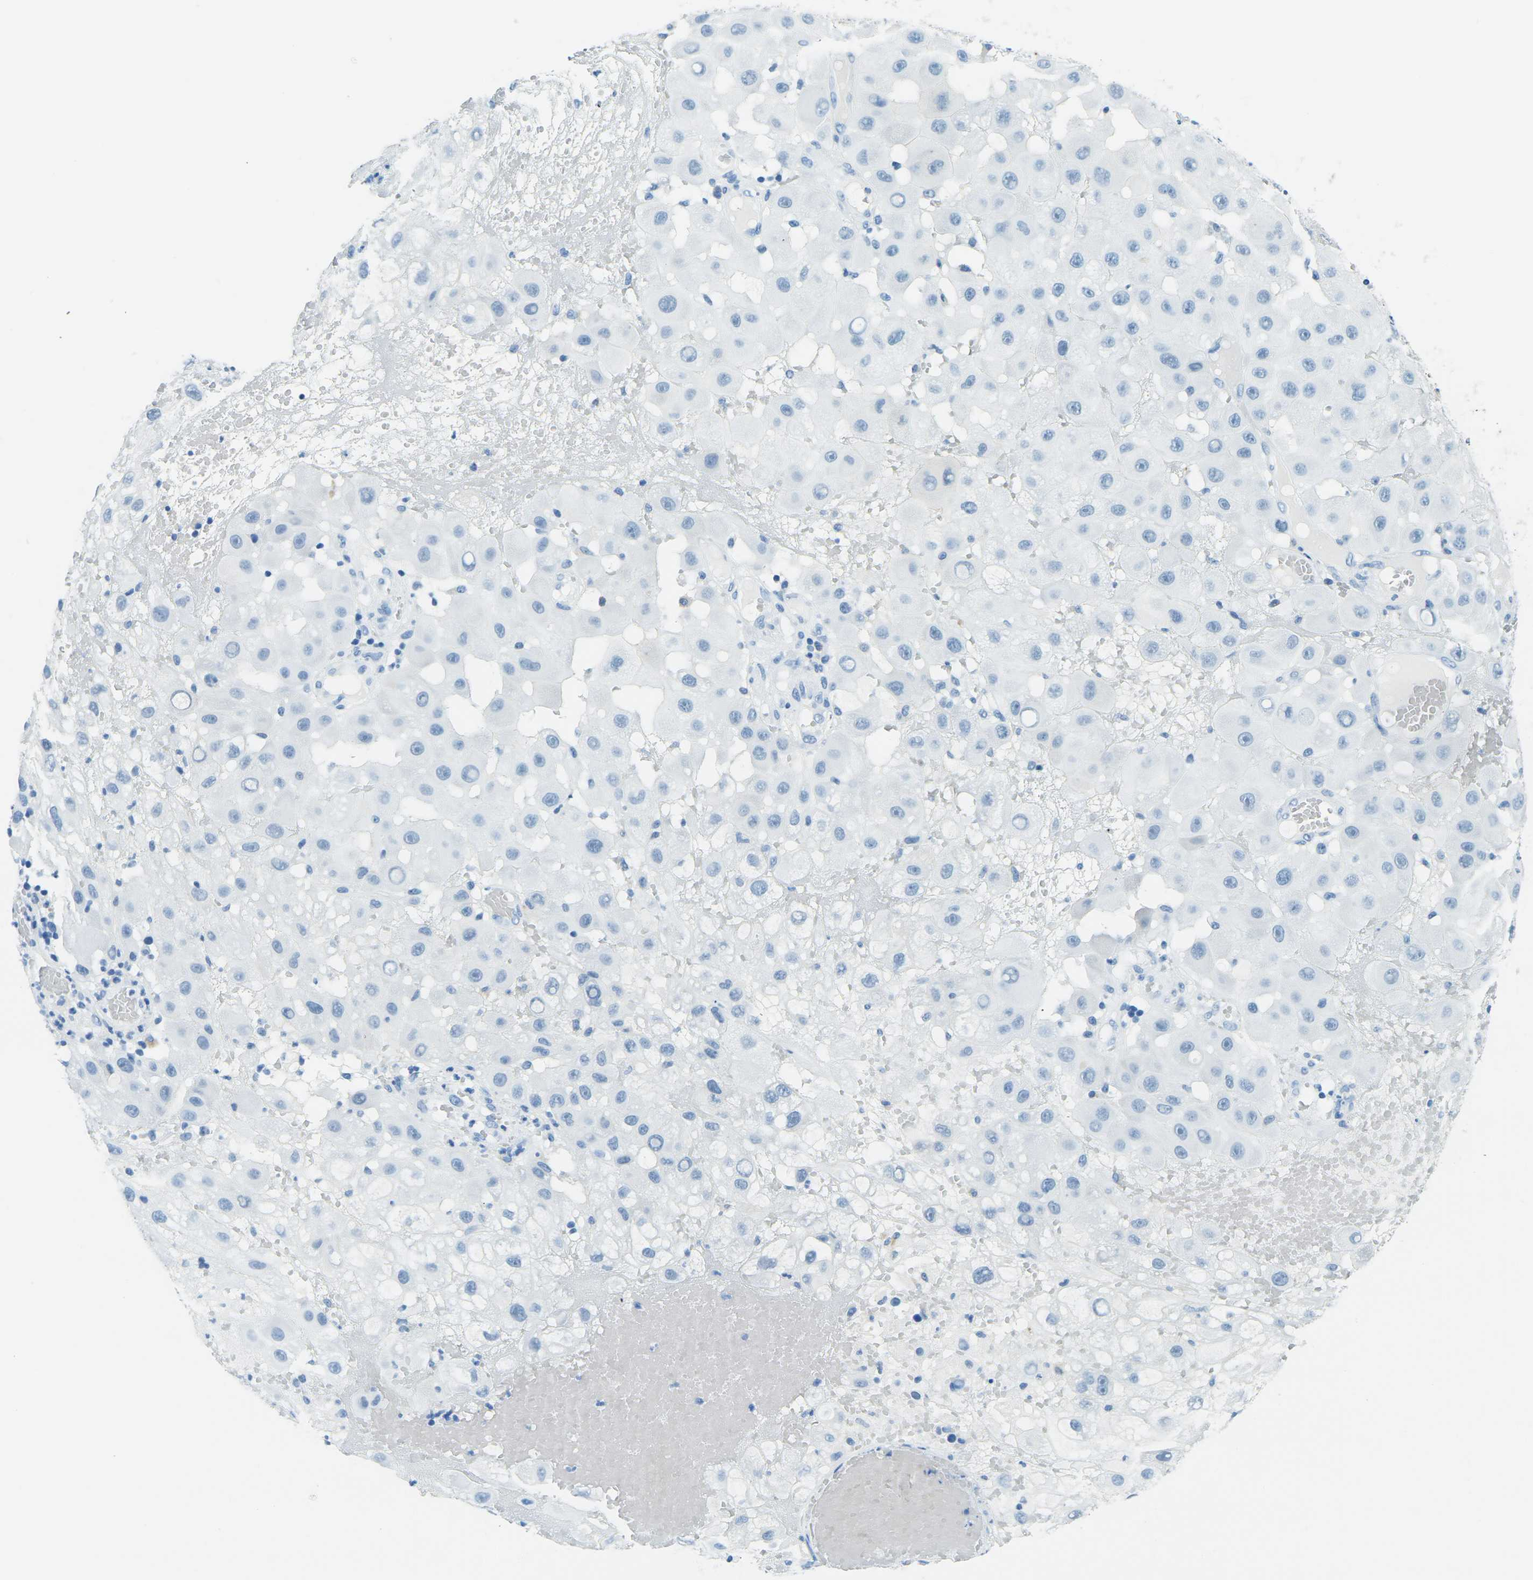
{"staining": {"intensity": "negative", "quantity": "none", "location": "none"}, "tissue": "melanoma", "cell_type": "Tumor cells", "image_type": "cancer", "snomed": [{"axis": "morphology", "description": "Malignant melanoma, NOS"}, {"axis": "topography", "description": "Skin"}], "caption": "Immunohistochemical staining of melanoma reveals no significant expression in tumor cells. (DAB (3,3'-diaminobenzidine) immunohistochemistry with hematoxylin counter stain).", "gene": "OCLN", "patient": {"sex": "female", "age": 81}}